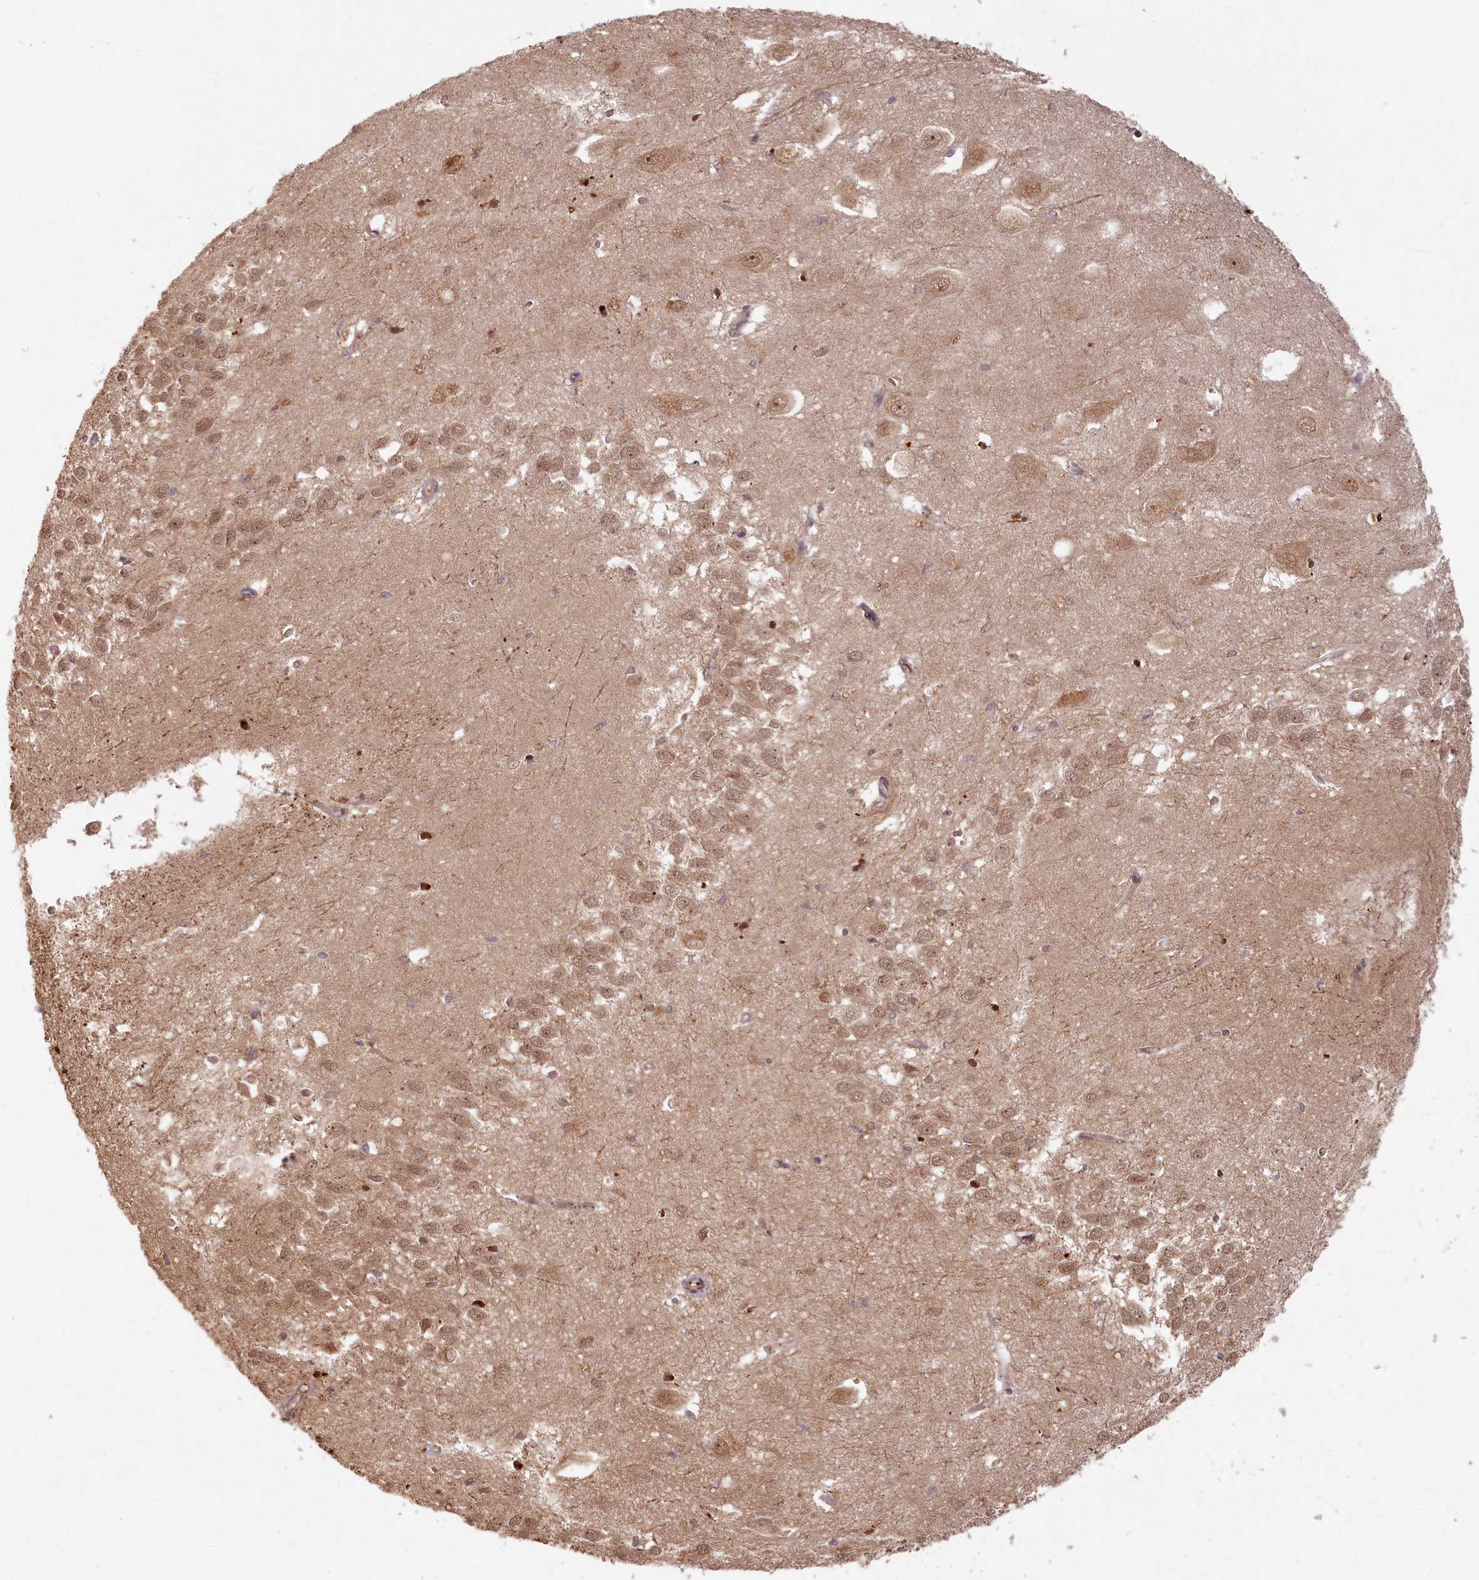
{"staining": {"intensity": "moderate", "quantity": "<25%", "location": "cytoplasmic/membranous,nuclear"}, "tissue": "hippocampus", "cell_type": "Glial cells", "image_type": "normal", "snomed": [{"axis": "morphology", "description": "Normal tissue, NOS"}, {"axis": "topography", "description": "Hippocampus"}], "caption": "Unremarkable hippocampus shows moderate cytoplasmic/membranous,nuclear expression in about <25% of glial cells (DAB (3,3'-diaminobenzidine) = brown stain, brightfield microscopy at high magnification)..", "gene": "WAPL", "patient": {"sex": "female", "age": 64}}